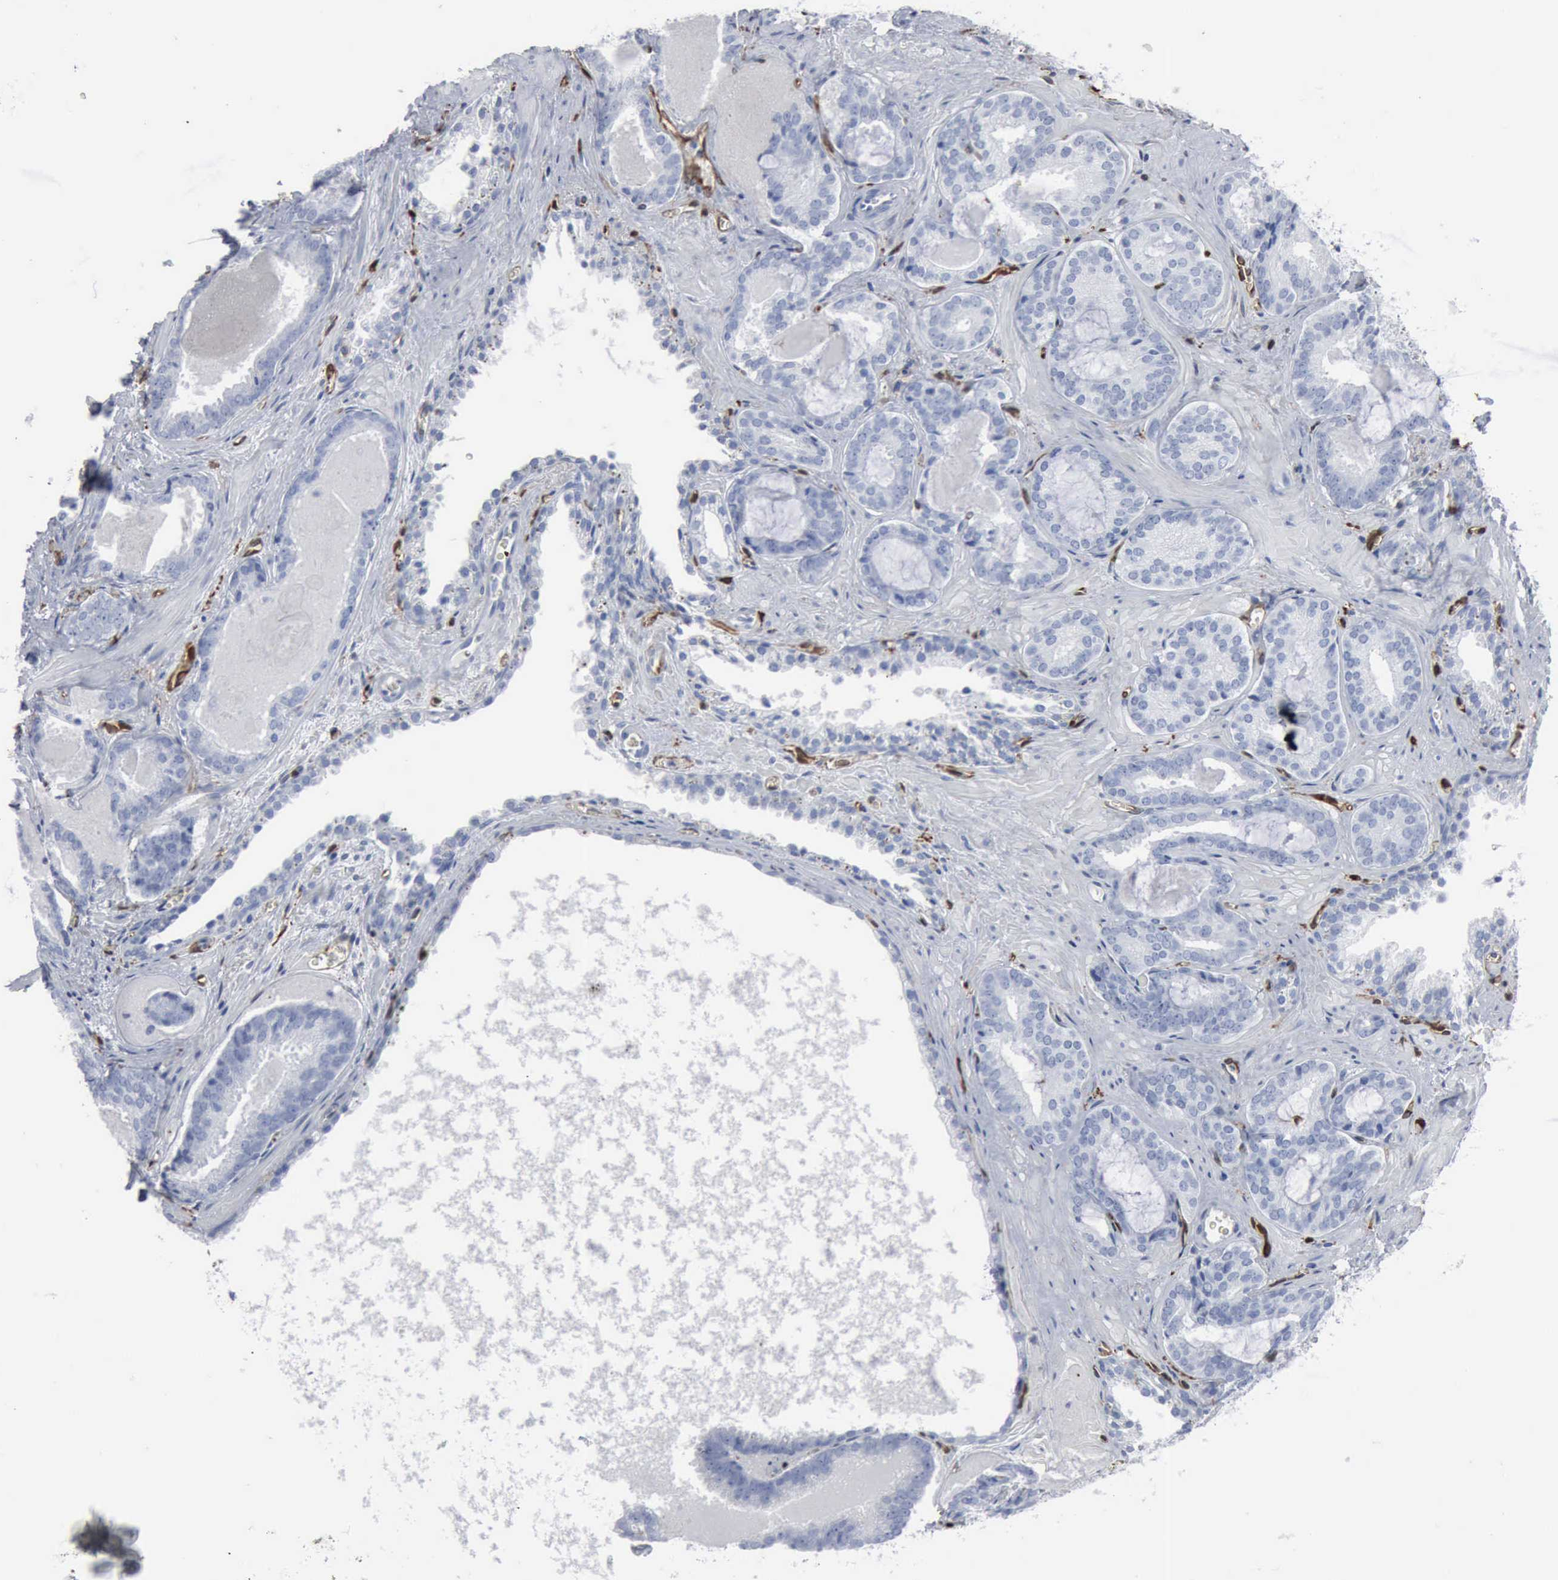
{"staining": {"intensity": "negative", "quantity": "none", "location": "none"}, "tissue": "prostate cancer", "cell_type": "Tumor cells", "image_type": "cancer", "snomed": [{"axis": "morphology", "description": "Adenocarcinoma, Medium grade"}, {"axis": "topography", "description": "Prostate"}], "caption": "Immunohistochemical staining of prostate cancer (adenocarcinoma (medium-grade)) demonstrates no significant expression in tumor cells. (DAB (3,3'-diaminobenzidine) immunohistochemistry with hematoxylin counter stain).", "gene": "FSCN1", "patient": {"sex": "male", "age": 64}}